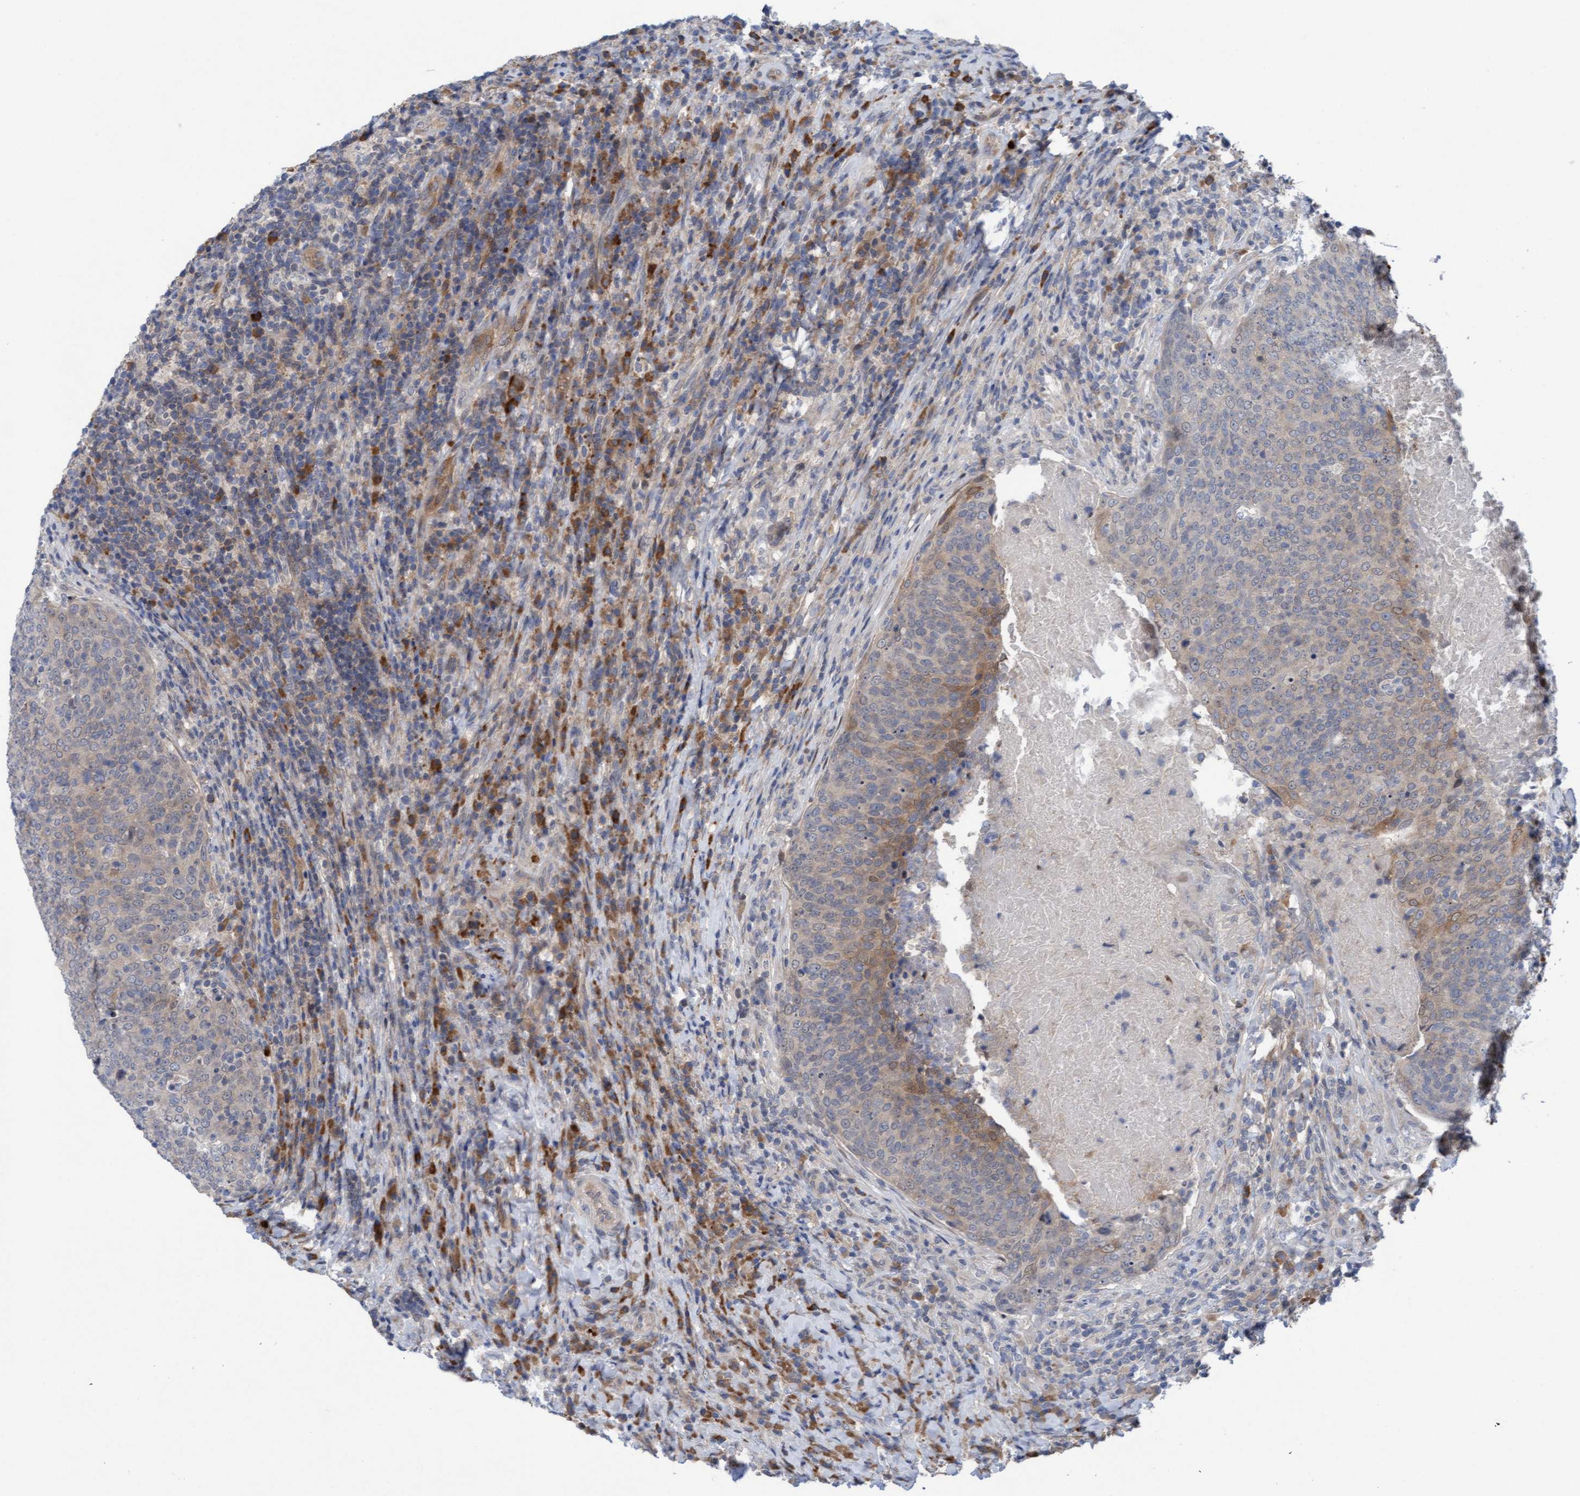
{"staining": {"intensity": "moderate", "quantity": "<25%", "location": "cytoplasmic/membranous"}, "tissue": "head and neck cancer", "cell_type": "Tumor cells", "image_type": "cancer", "snomed": [{"axis": "morphology", "description": "Squamous cell carcinoma, NOS"}, {"axis": "morphology", "description": "Squamous cell carcinoma, metastatic, NOS"}, {"axis": "topography", "description": "Lymph node"}, {"axis": "topography", "description": "Head-Neck"}], "caption": "Metastatic squamous cell carcinoma (head and neck) tissue exhibits moderate cytoplasmic/membranous positivity in about <25% of tumor cells", "gene": "PLCD1", "patient": {"sex": "male", "age": 62}}